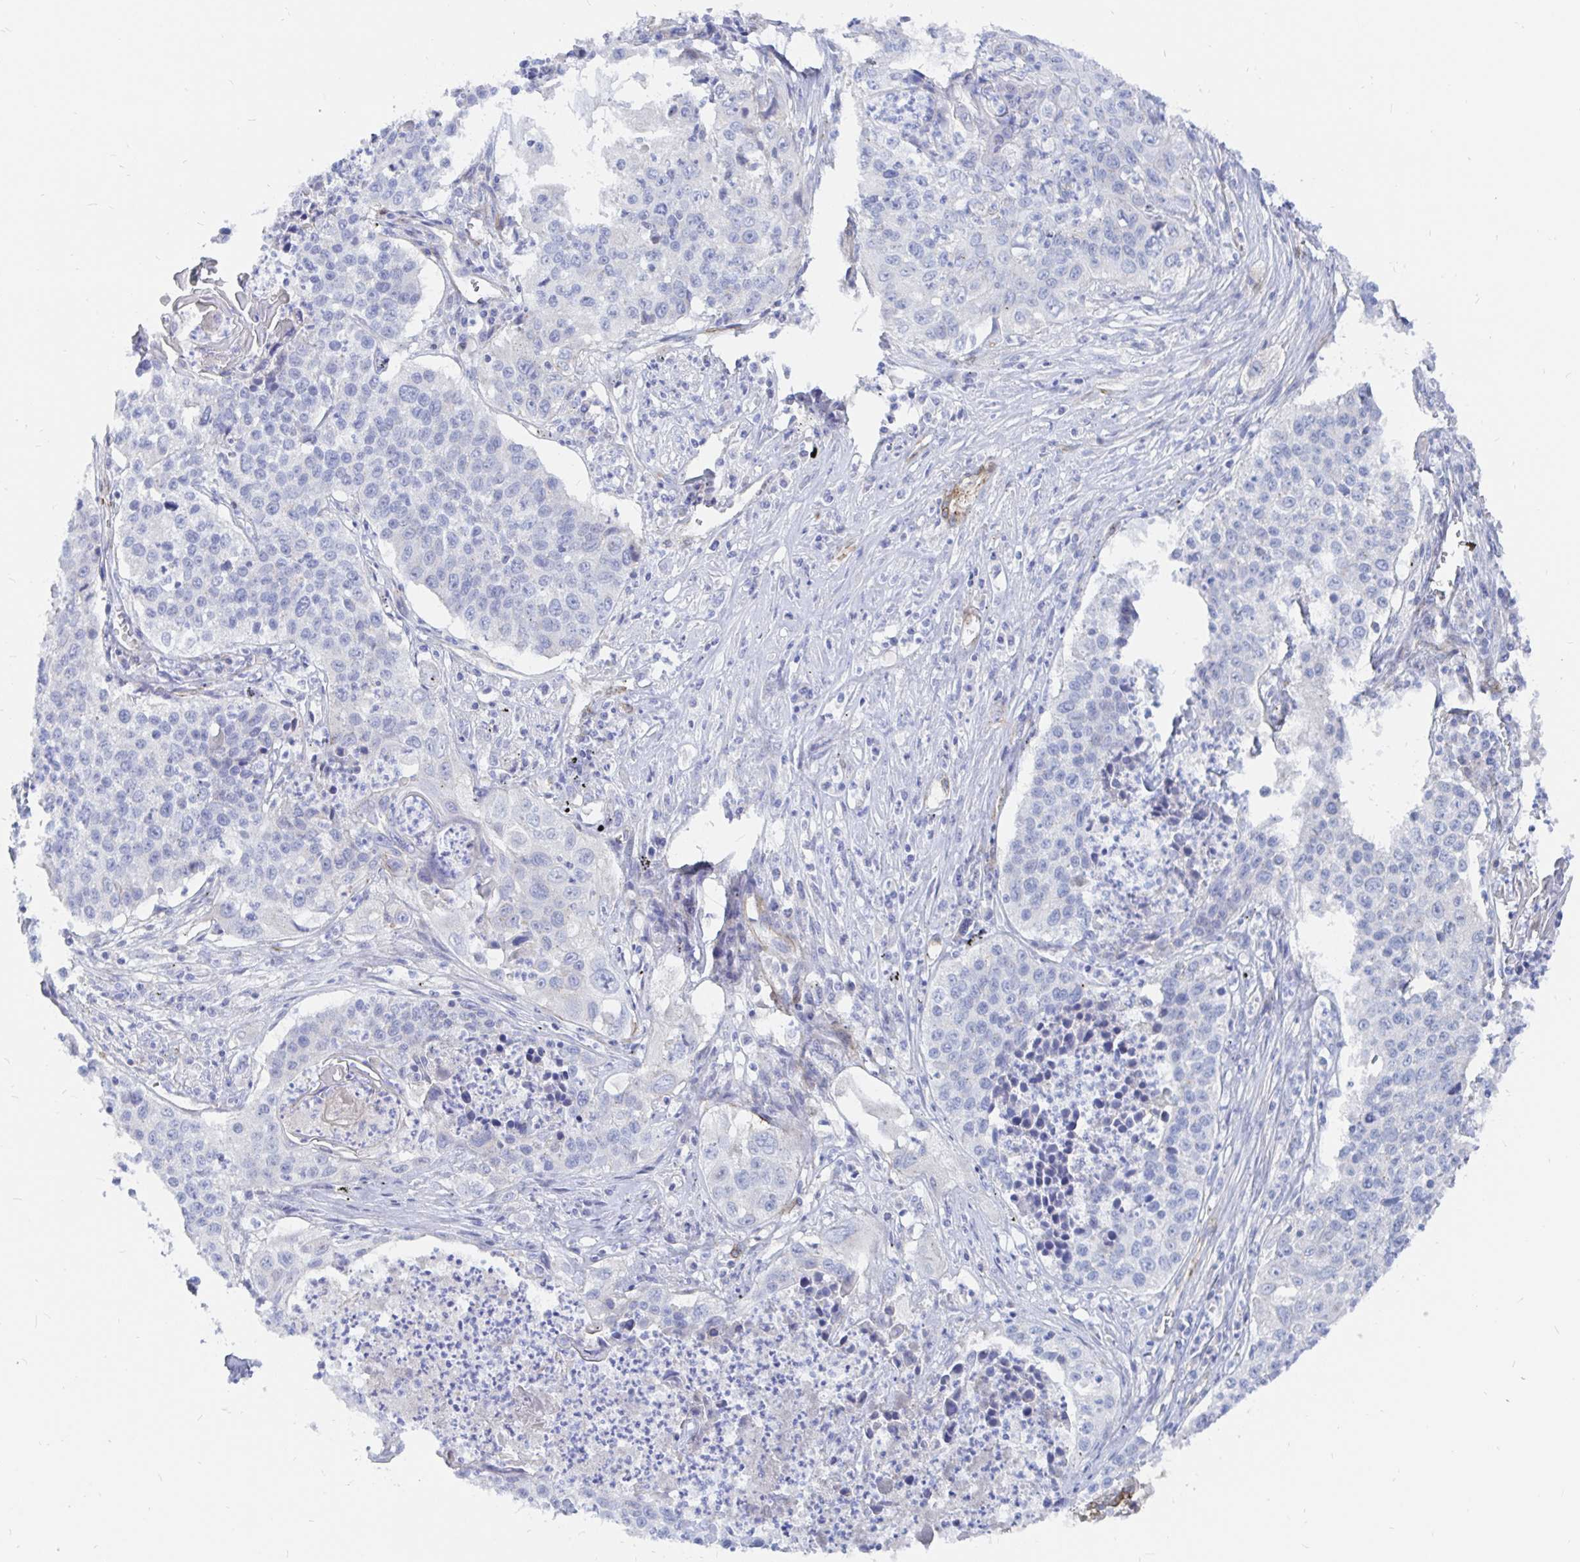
{"staining": {"intensity": "negative", "quantity": "none", "location": "none"}, "tissue": "lung cancer", "cell_type": "Tumor cells", "image_type": "cancer", "snomed": [{"axis": "morphology", "description": "Squamous cell carcinoma, NOS"}, {"axis": "morphology", "description": "Squamous cell carcinoma, metastatic, NOS"}, {"axis": "topography", "description": "Lung"}, {"axis": "topography", "description": "Pleura, NOS"}], "caption": "Metastatic squamous cell carcinoma (lung) stained for a protein using IHC exhibits no positivity tumor cells.", "gene": "COX16", "patient": {"sex": "male", "age": 72}}